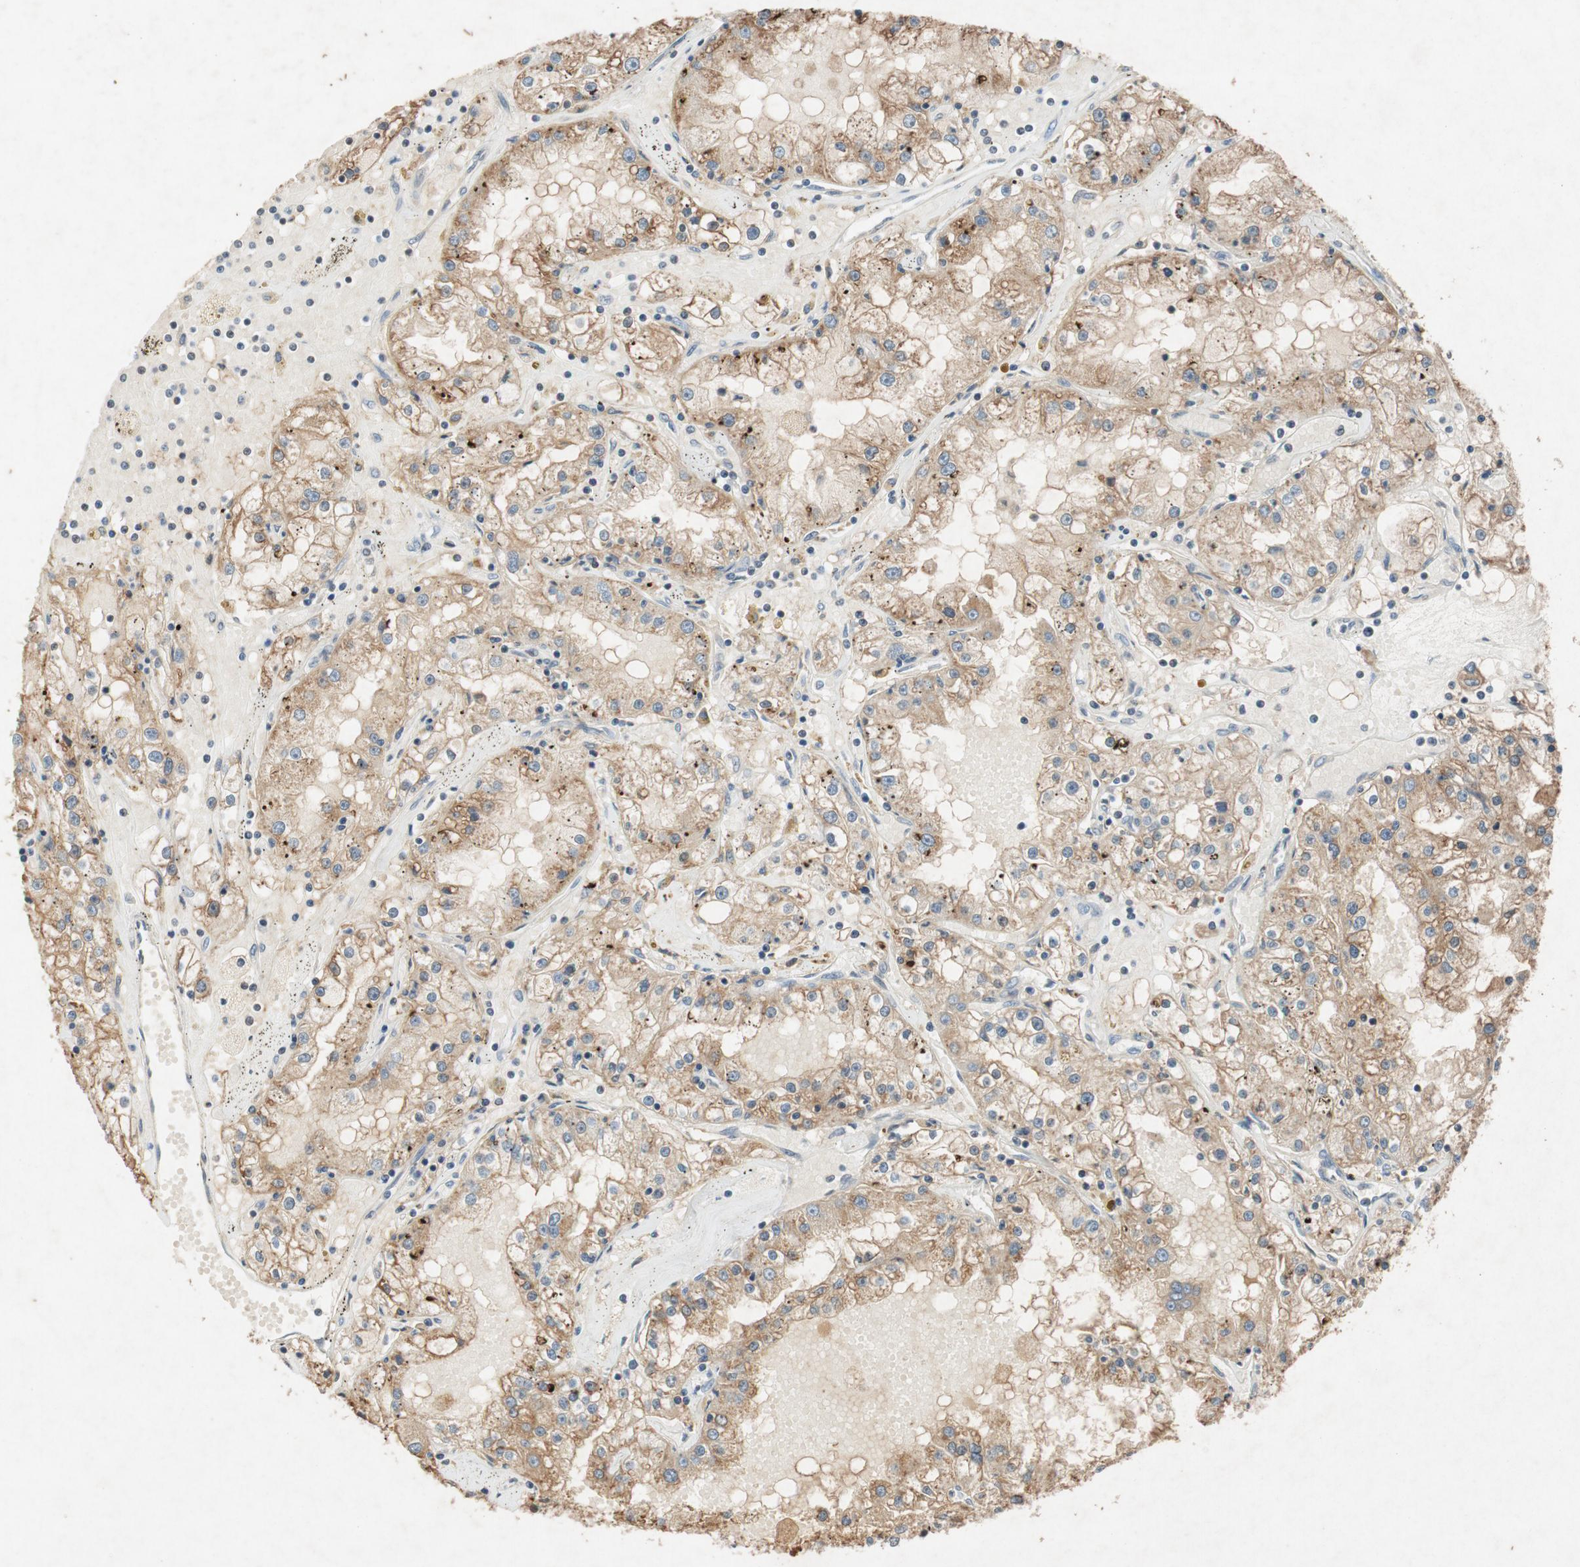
{"staining": {"intensity": "moderate", "quantity": ">75%", "location": "cytoplasmic/membranous"}, "tissue": "renal cancer", "cell_type": "Tumor cells", "image_type": "cancer", "snomed": [{"axis": "morphology", "description": "Adenocarcinoma, NOS"}, {"axis": "topography", "description": "Kidney"}], "caption": "A histopathology image of human renal cancer stained for a protein exhibits moderate cytoplasmic/membranous brown staining in tumor cells.", "gene": "ATP2C1", "patient": {"sex": "male", "age": 56}}